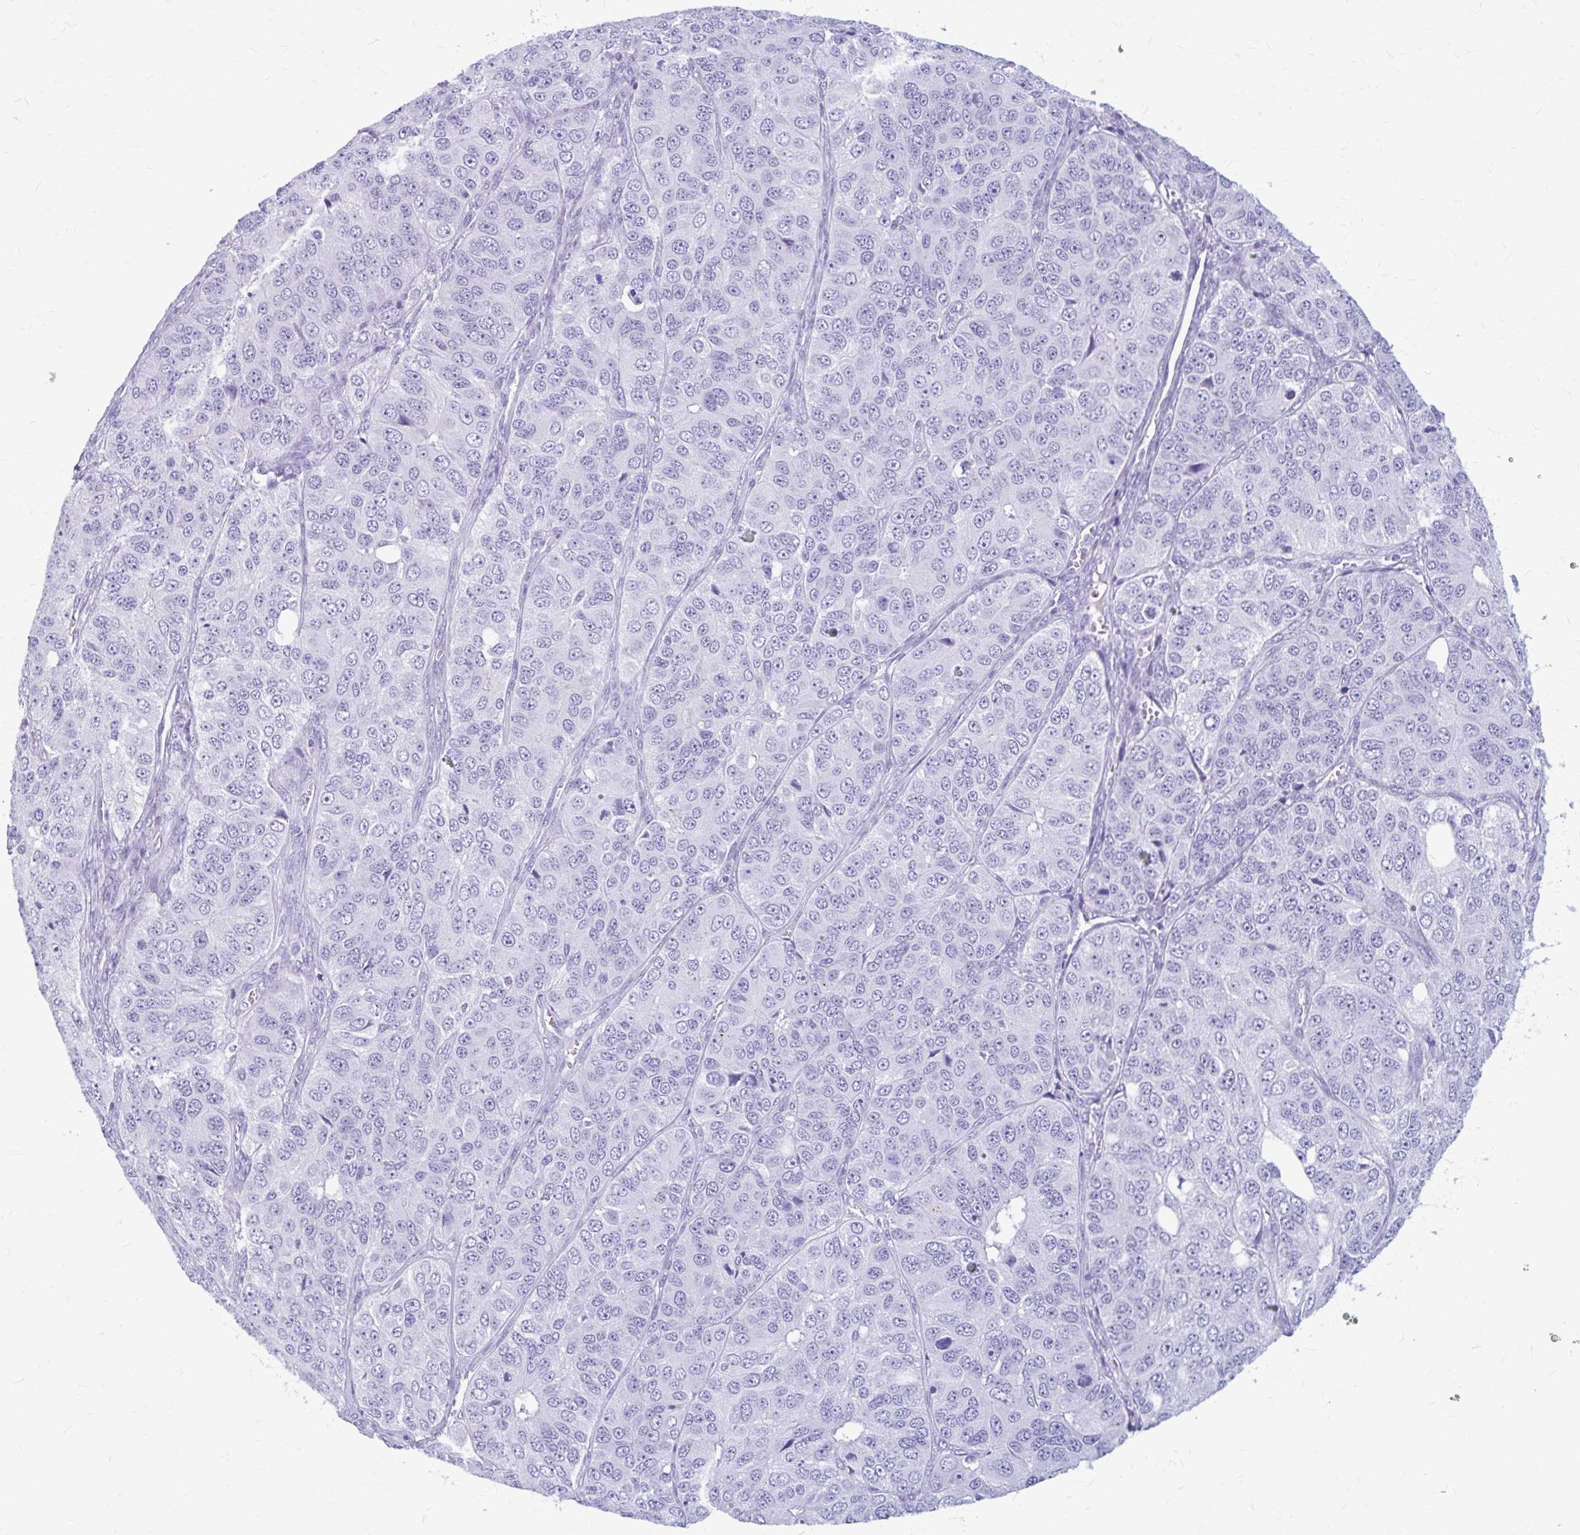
{"staining": {"intensity": "negative", "quantity": "none", "location": "none"}, "tissue": "ovarian cancer", "cell_type": "Tumor cells", "image_type": "cancer", "snomed": [{"axis": "morphology", "description": "Carcinoma, endometroid"}, {"axis": "topography", "description": "Ovary"}], "caption": "Immunohistochemistry (IHC) photomicrograph of endometroid carcinoma (ovarian) stained for a protein (brown), which reveals no positivity in tumor cells.", "gene": "KLHDC7A", "patient": {"sex": "female", "age": 51}}